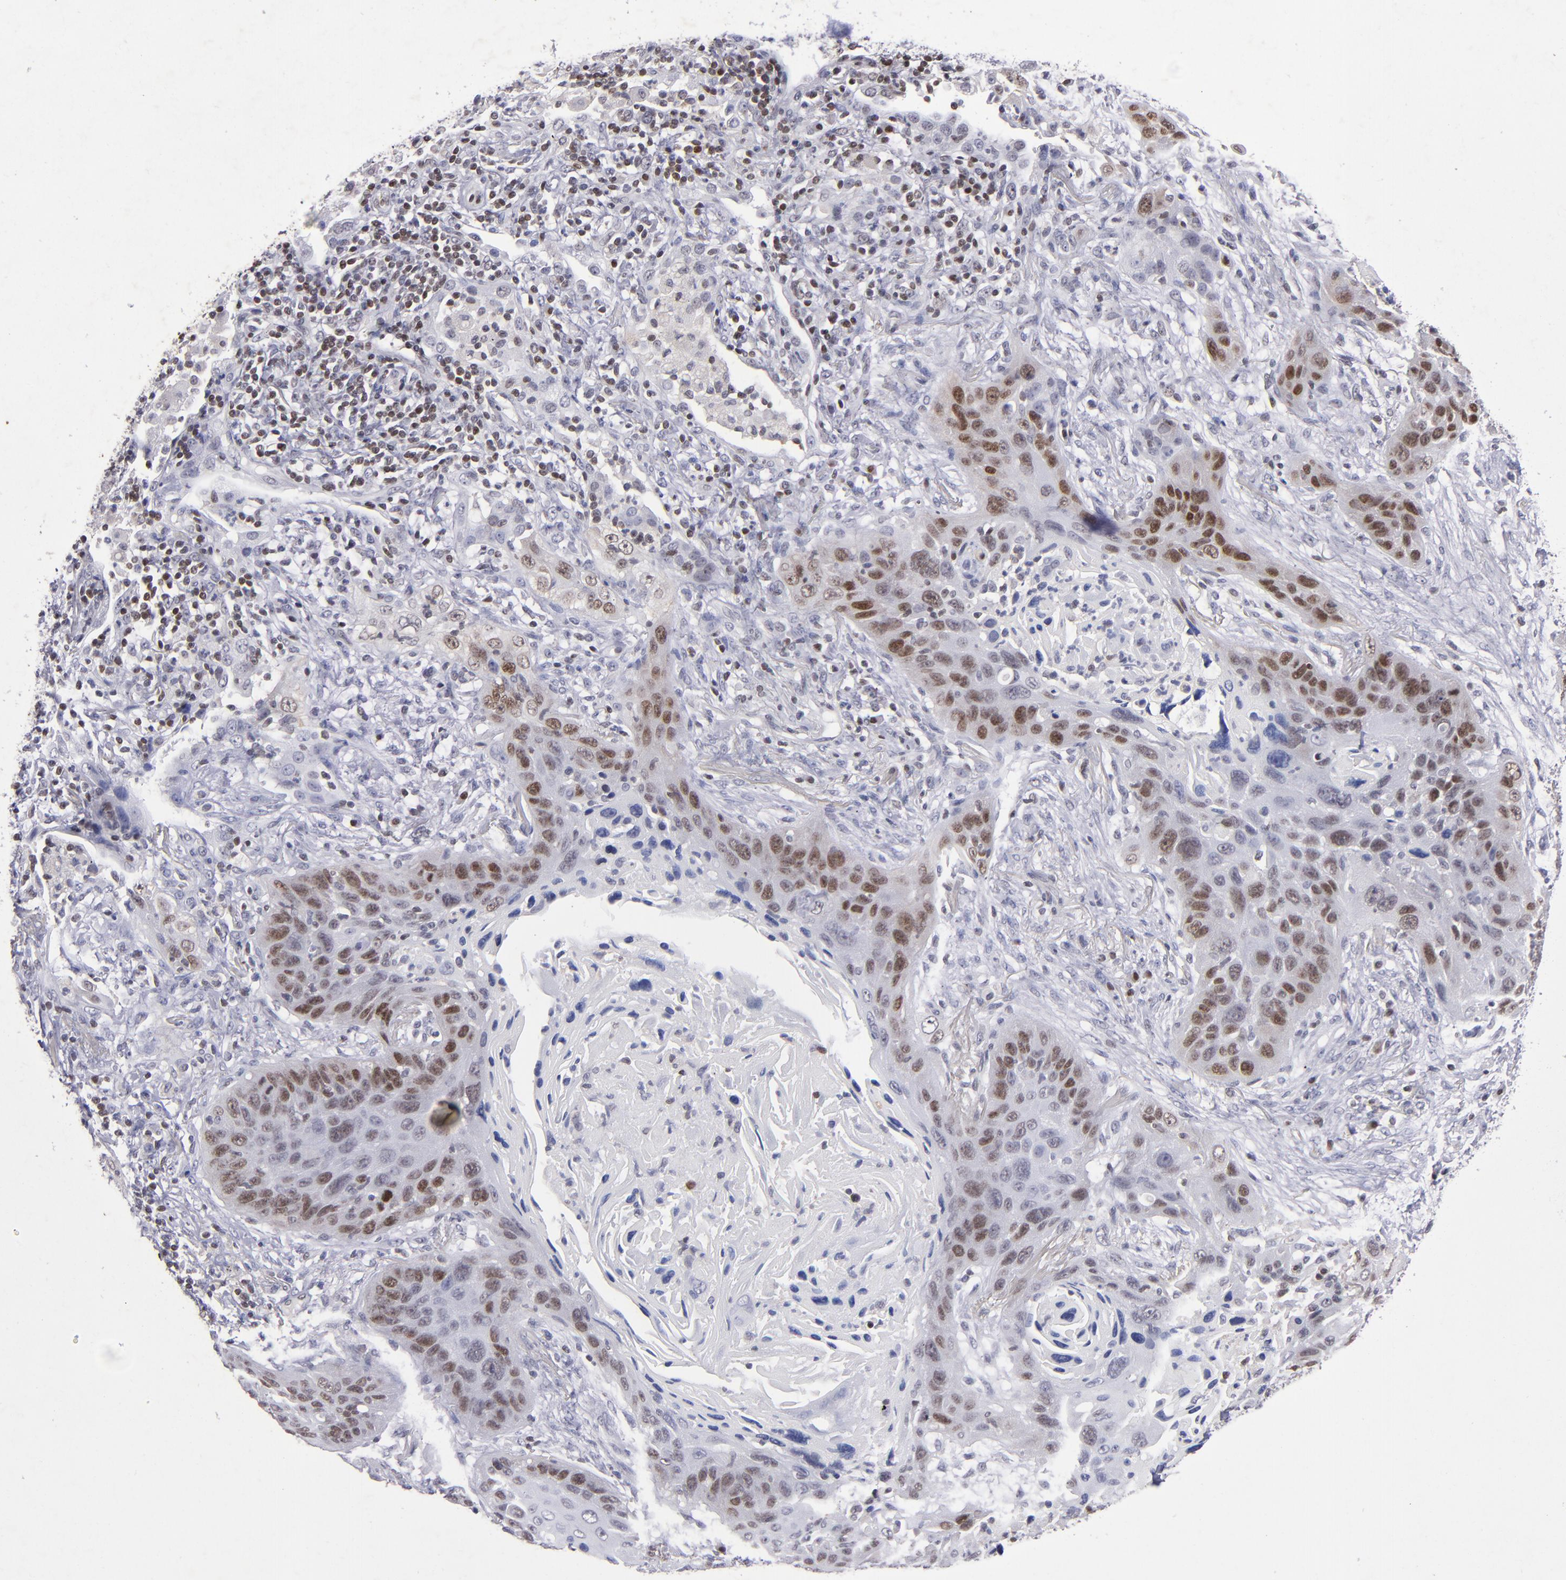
{"staining": {"intensity": "strong", "quantity": ">75%", "location": "nuclear"}, "tissue": "lung cancer", "cell_type": "Tumor cells", "image_type": "cancer", "snomed": [{"axis": "morphology", "description": "Squamous cell carcinoma, NOS"}, {"axis": "topography", "description": "Lung"}], "caption": "This micrograph reveals immunohistochemistry (IHC) staining of human lung cancer (squamous cell carcinoma), with high strong nuclear staining in approximately >75% of tumor cells.", "gene": "MGMT", "patient": {"sex": "female", "age": 67}}